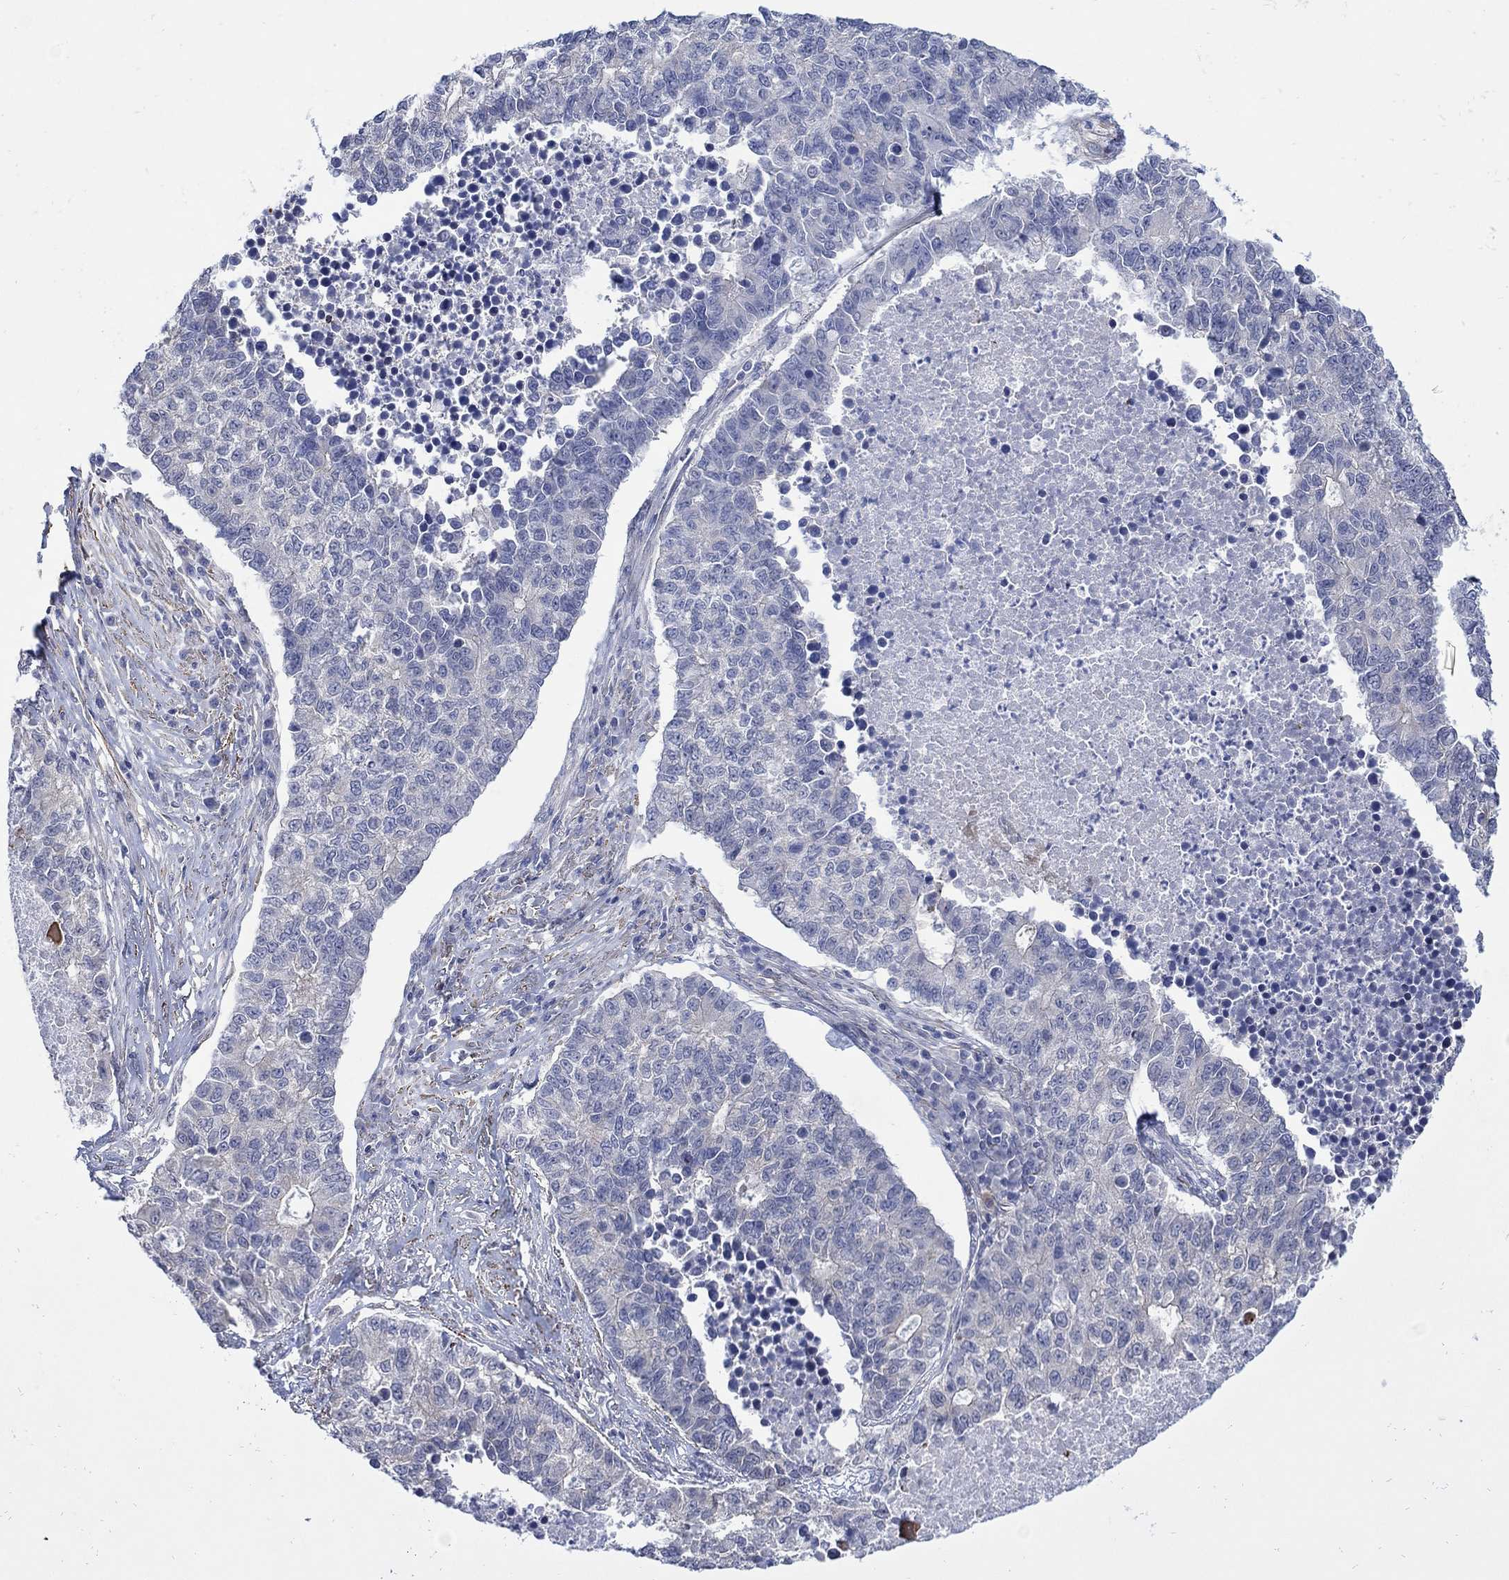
{"staining": {"intensity": "negative", "quantity": "none", "location": "none"}, "tissue": "lung cancer", "cell_type": "Tumor cells", "image_type": "cancer", "snomed": [{"axis": "morphology", "description": "Adenocarcinoma, NOS"}, {"axis": "topography", "description": "Lung"}], "caption": "Human lung cancer (adenocarcinoma) stained for a protein using immunohistochemistry exhibits no staining in tumor cells.", "gene": "SCN7A", "patient": {"sex": "male", "age": 57}}